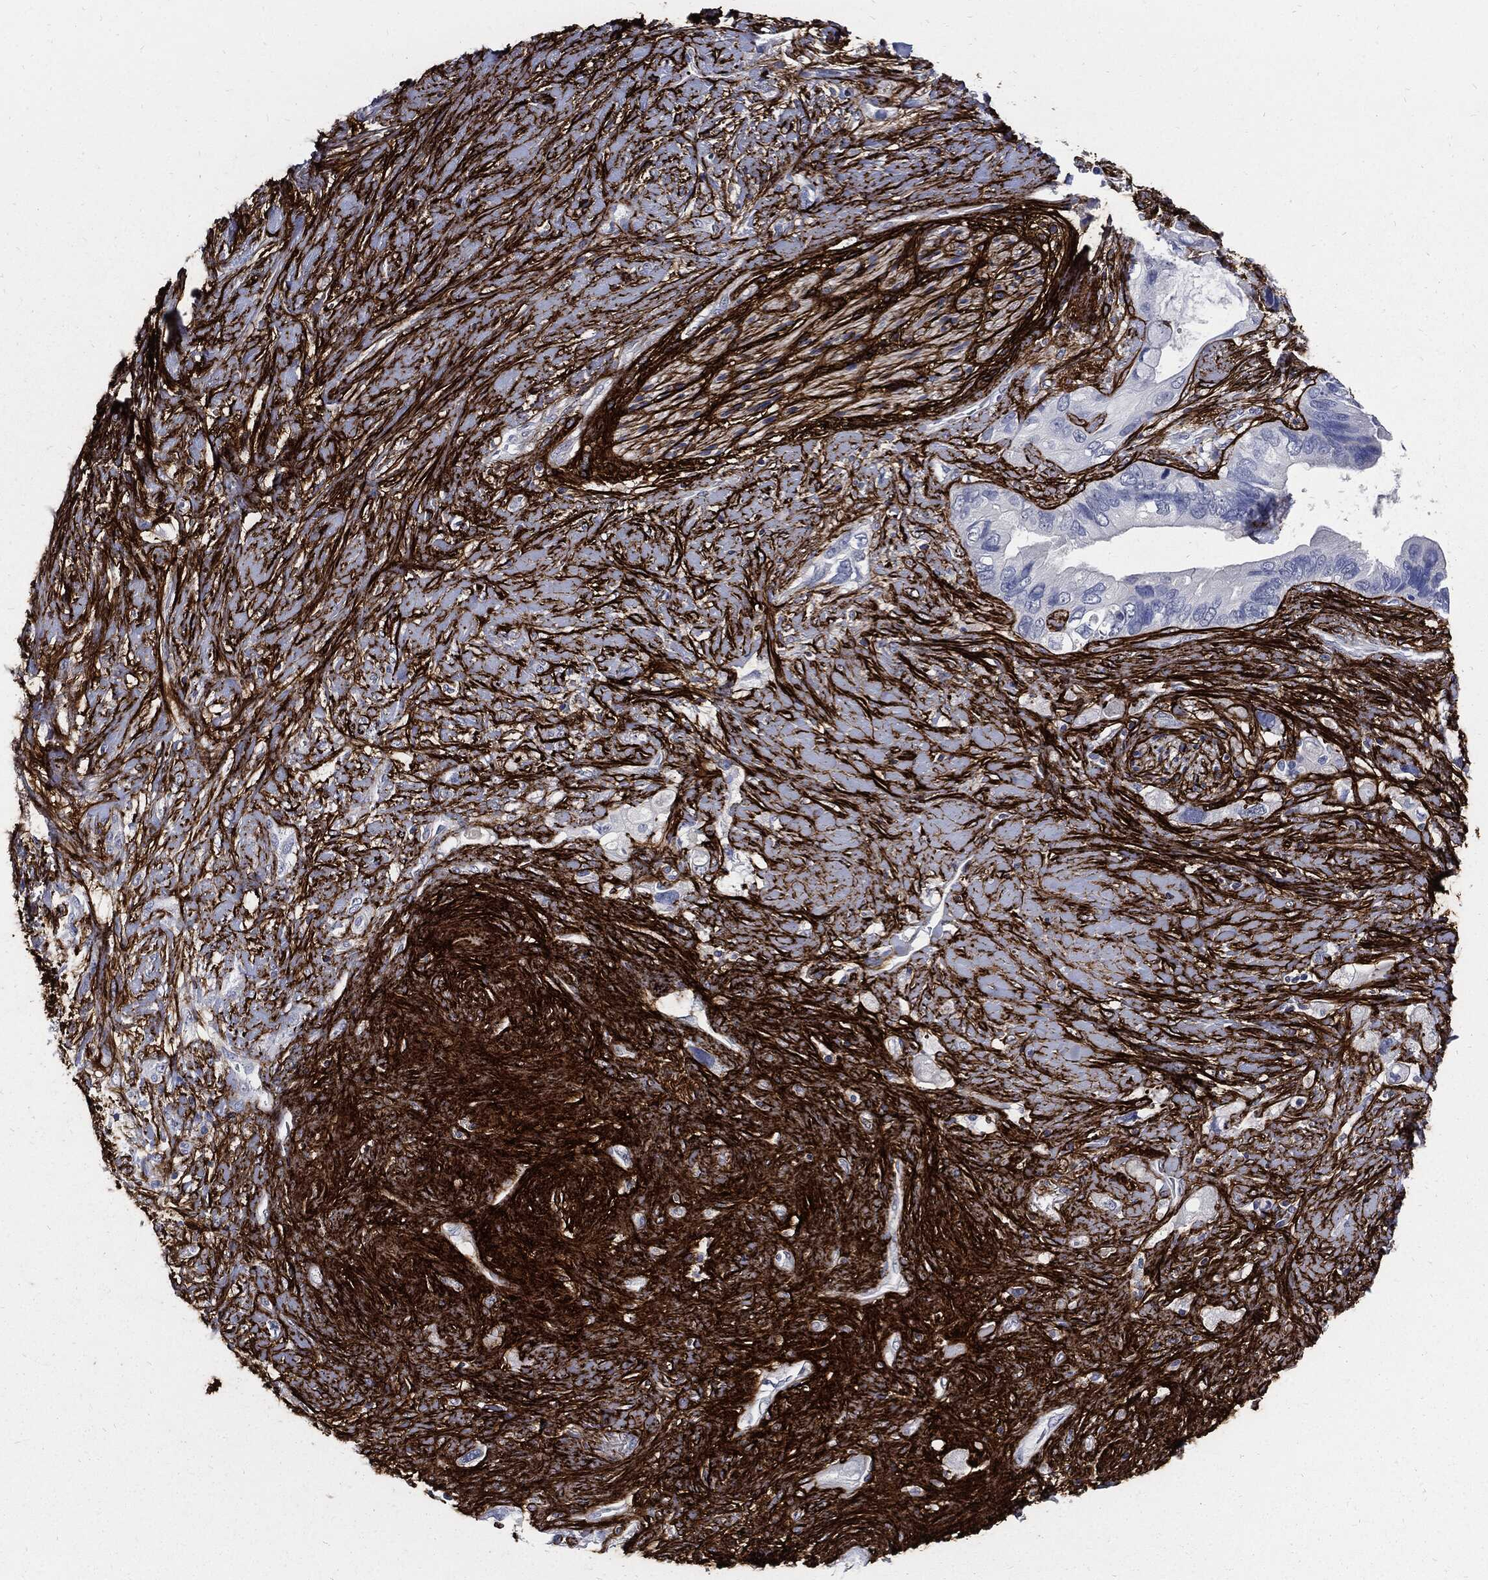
{"staining": {"intensity": "negative", "quantity": "none", "location": "none"}, "tissue": "pancreatic cancer", "cell_type": "Tumor cells", "image_type": "cancer", "snomed": [{"axis": "morphology", "description": "Adenocarcinoma, NOS"}, {"axis": "topography", "description": "Pancreas"}], "caption": "Protein analysis of pancreatic cancer (adenocarcinoma) reveals no significant positivity in tumor cells.", "gene": "FBN1", "patient": {"sex": "female", "age": 56}}